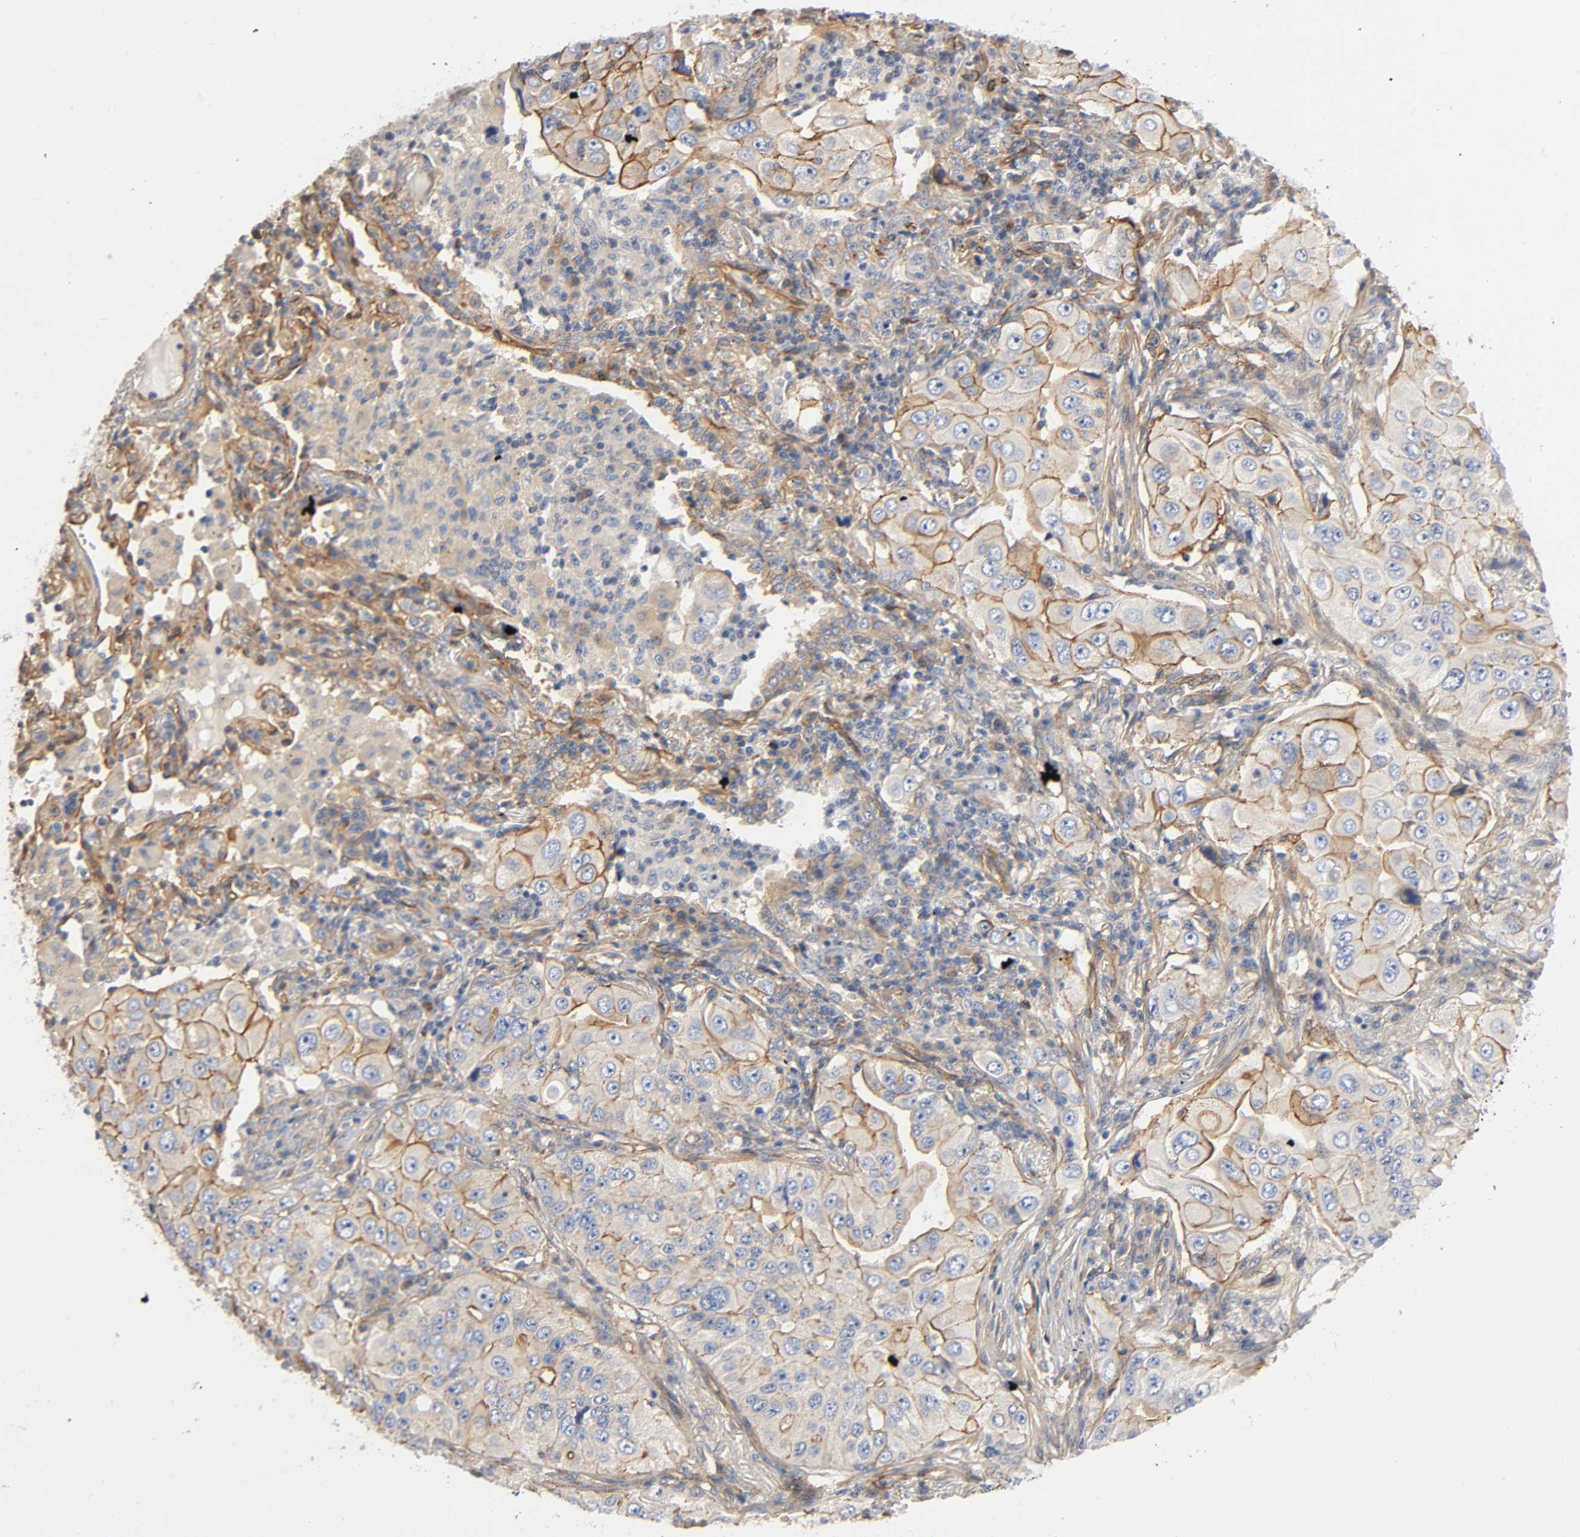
{"staining": {"intensity": "moderate", "quantity": ">75%", "location": "cytoplasmic/membranous"}, "tissue": "lung cancer", "cell_type": "Tumor cells", "image_type": "cancer", "snomed": [{"axis": "morphology", "description": "Adenocarcinoma, NOS"}, {"axis": "topography", "description": "Lung"}], "caption": "A medium amount of moderate cytoplasmic/membranous positivity is present in about >75% of tumor cells in lung cancer (adenocarcinoma) tissue. Immunohistochemistry stains the protein in brown and the nuclei are stained blue.", "gene": "MARS1", "patient": {"sex": "male", "age": 84}}